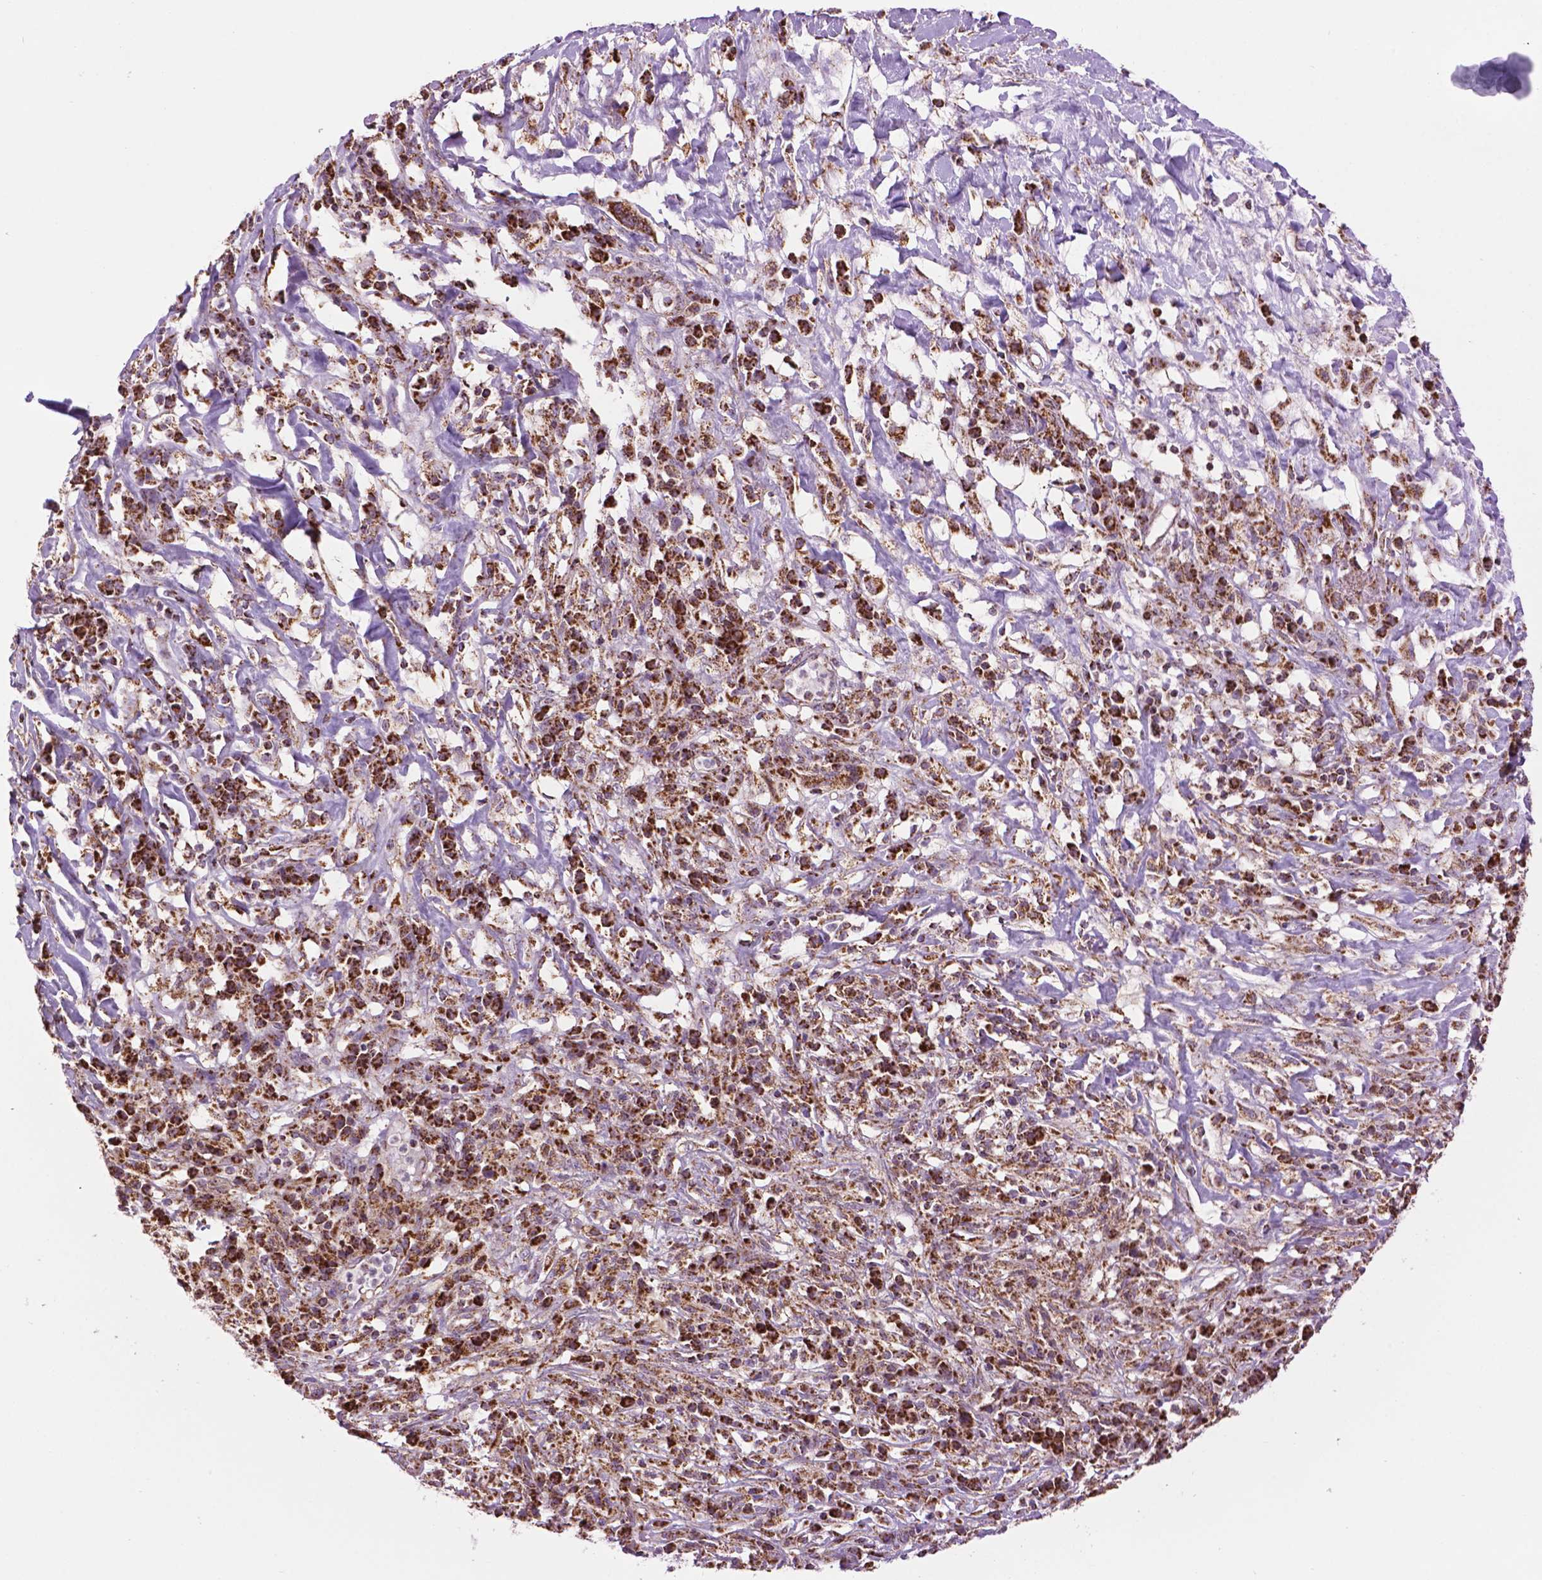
{"staining": {"intensity": "strong", "quantity": ">75%", "location": "cytoplasmic/membranous"}, "tissue": "melanoma", "cell_type": "Tumor cells", "image_type": "cancer", "snomed": [{"axis": "morphology", "description": "Malignant melanoma, NOS"}, {"axis": "topography", "description": "Skin"}], "caption": "This micrograph exhibits melanoma stained with IHC to label a protein in brown. The cytoplasmic/membranous of tumor cells show strong positivity for the protein. Nuclei are counter-stained blue.", "gene": "PYCR3", "patient": {"sex": "female", "age": 91}}